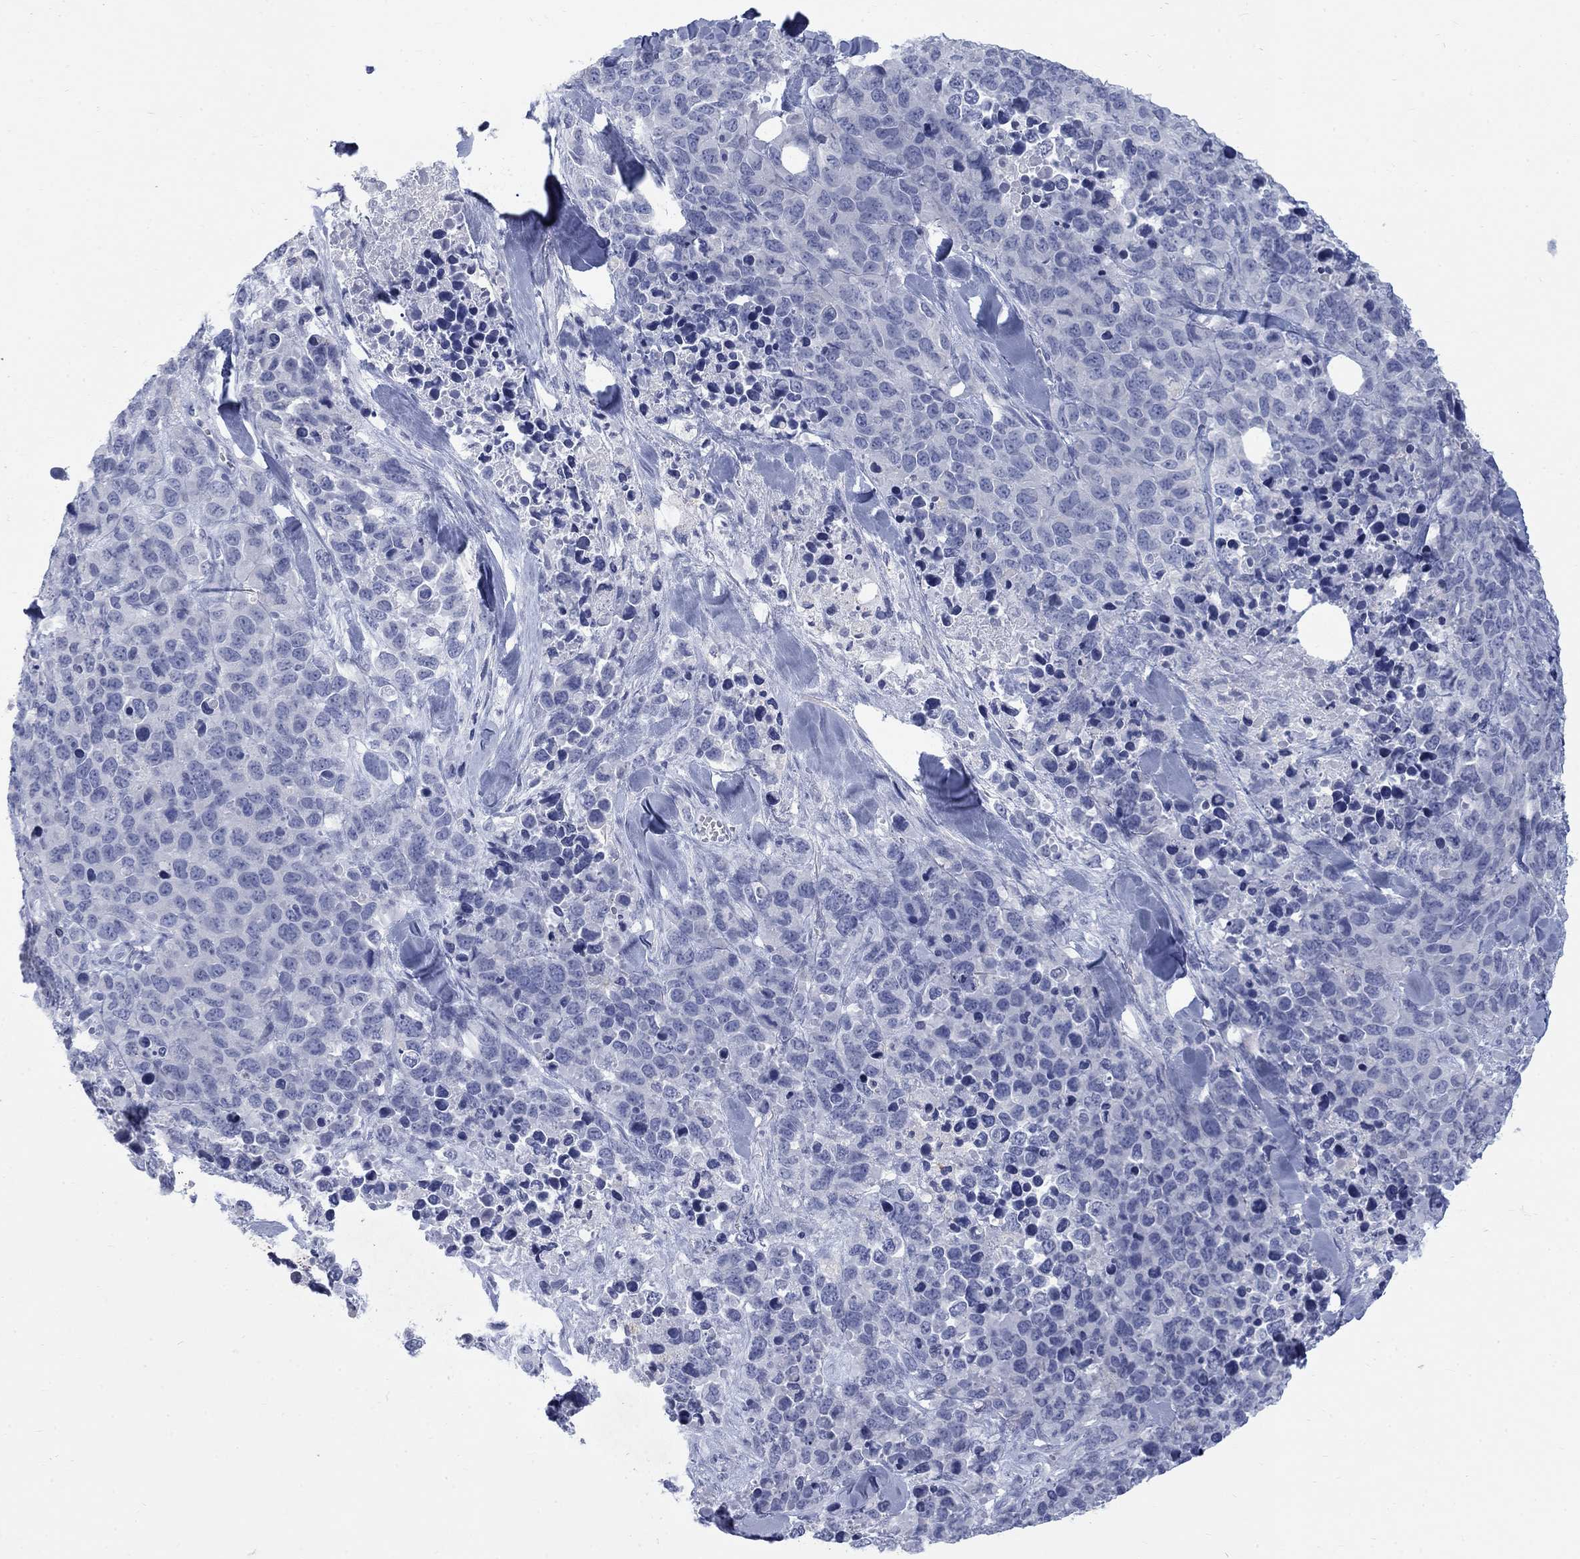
{"staining": {"intensity": "negative", "quantity": "none", "location": "none"}, "tissue": "melanoma", "cell_type": "Tumor cells", "image_type": "cancer", "snomed": [{"axis": "morphology", "description": "Malignant melanoma, Metastatic site"}, {"axis": "topography", "description": "Skin"}], "caption": "This is an immunohistochemistry micrograph of melanoma. There is no staining in tumor cells.", "gene": "RFTN2", "patient": {"sex": "male", "age": 84}}